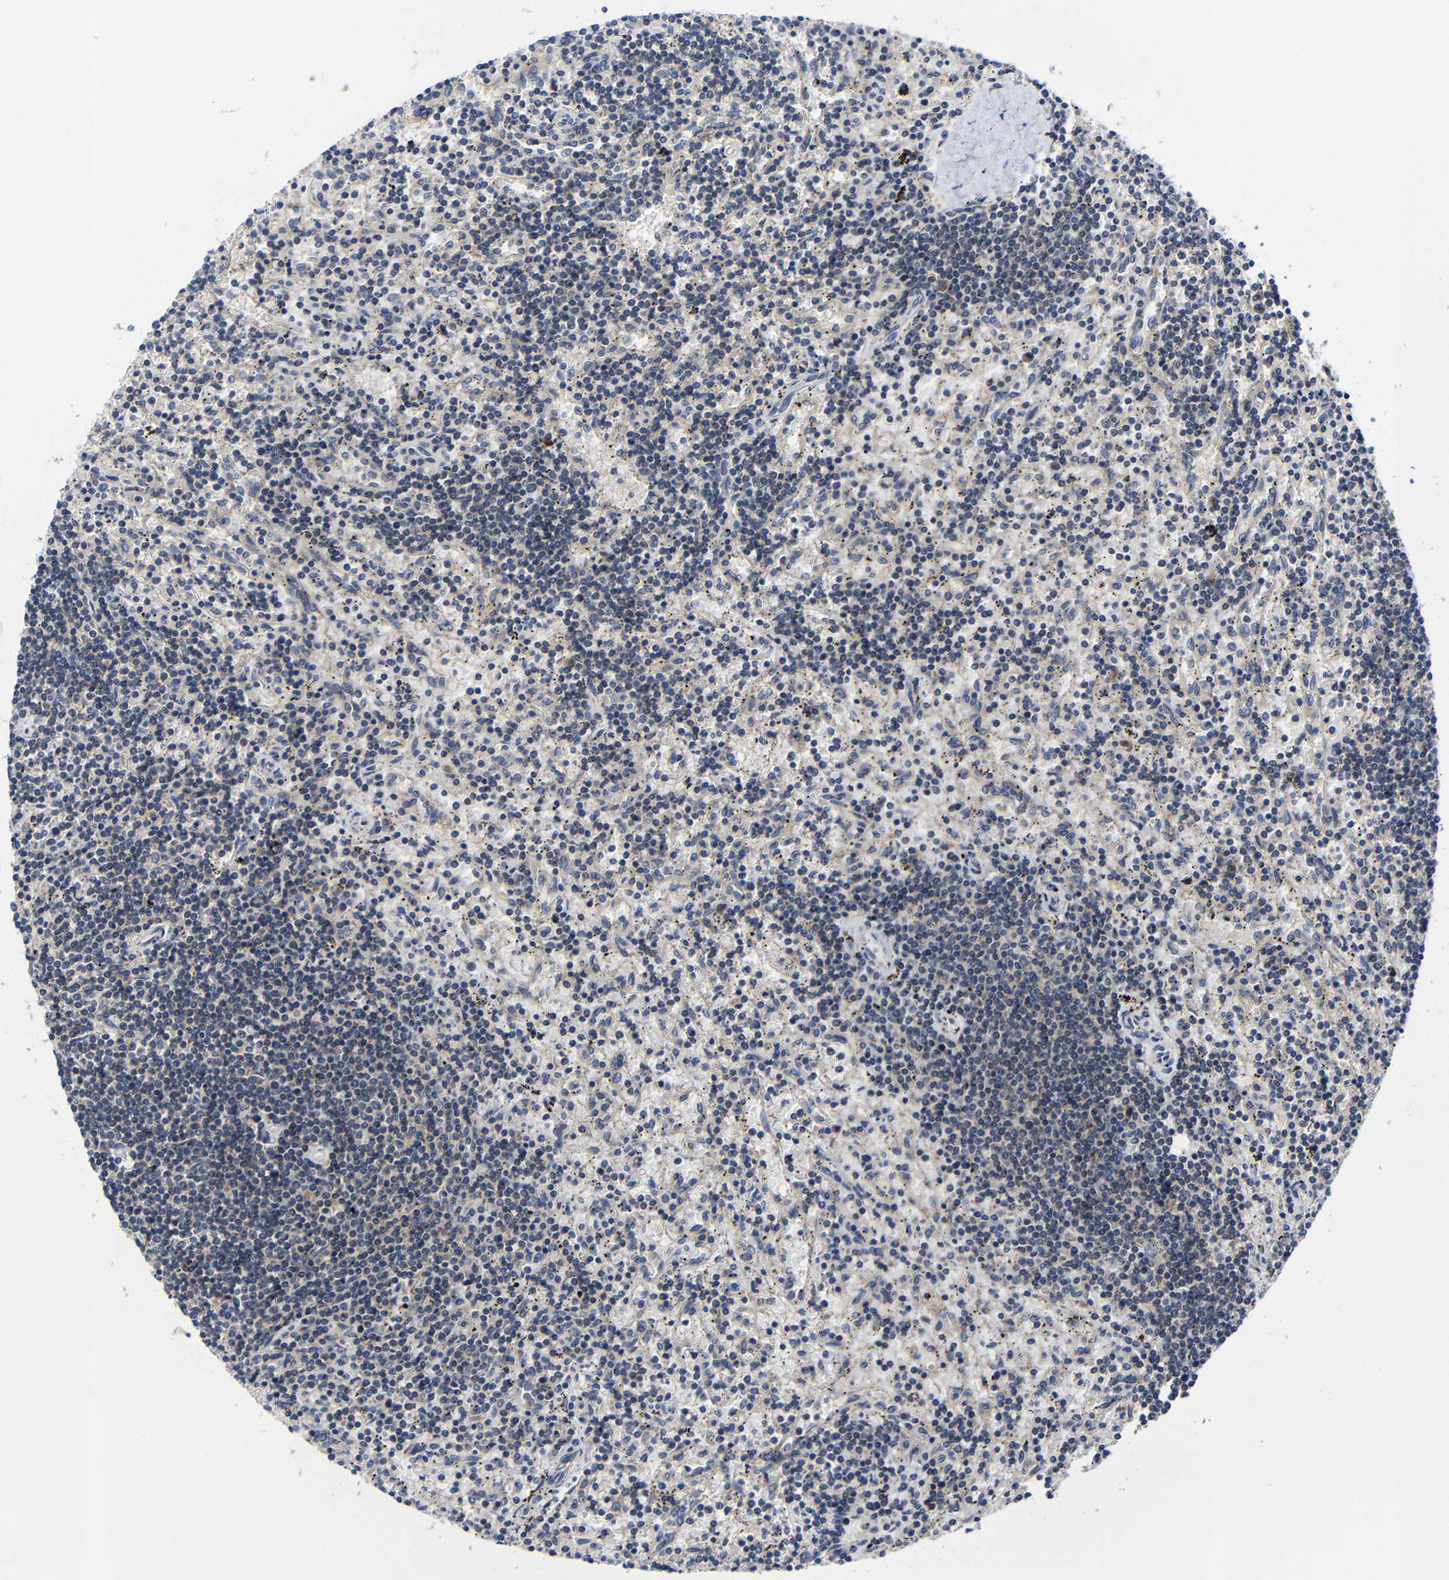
{"staining": {"intensity": "weak", "quantity": "<25%", "location": "cytoplasmic/membranous"}, "tissue": "lymphoma", "cell_type": "Tumor cells", "image_type": "cancer", "snomed": [{"axis": "morphology", "description": "Malignant lymphoma, non-Hodgkin's type, Low grade"}, {"axis": "topography", "description": "Spleen"}], "caption": "Immunohistochemistry (IHC) of malignant lymphoma, non-Hodgkin's type (low-grade) displays no positivity in tumor cells.", "gene": "LPAR5", "patient": {"sex": "male", "age": 76}}